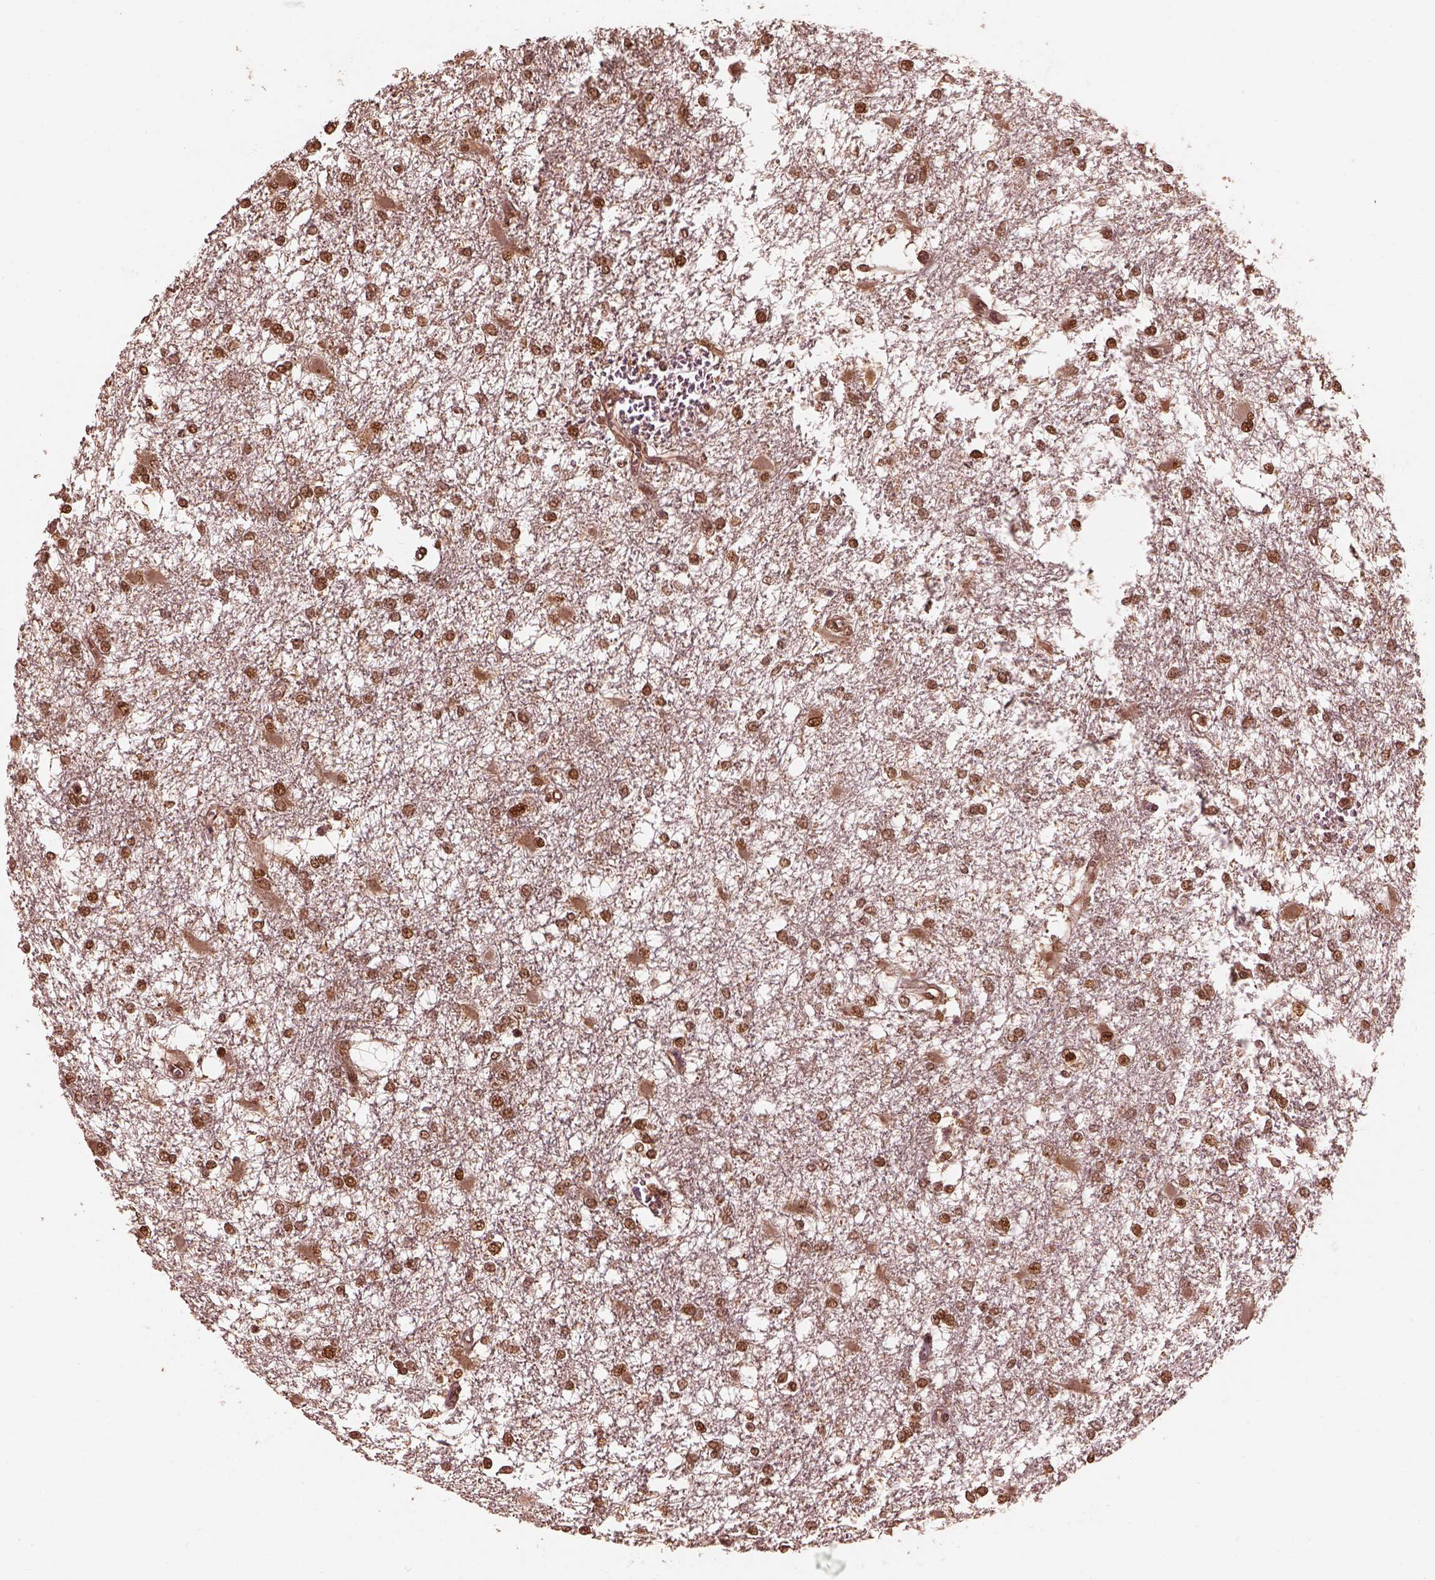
{"staining": {"intensity": "strong", "quantity": ">75%", "location": "nuclear"}, "tissue": "glioma", "cell_type": "Tumor cells", "image_type": "cancer", "snomed": [{"axis": "morphology", "description": "Glioma, malignant, High grade"}, {"axis": "topography", "description": "Cerebral cortex"}], "caption": "High-magnification brightfield microscopy of glioma stained with DAB (brown) and counterstained with hematoxylin (blue). tumor cells exhibit strong nuclear staining is identified in approximately>75% of cells.", "gene": "PSMC5", "patient": {"sex": "male", "age": 79}}